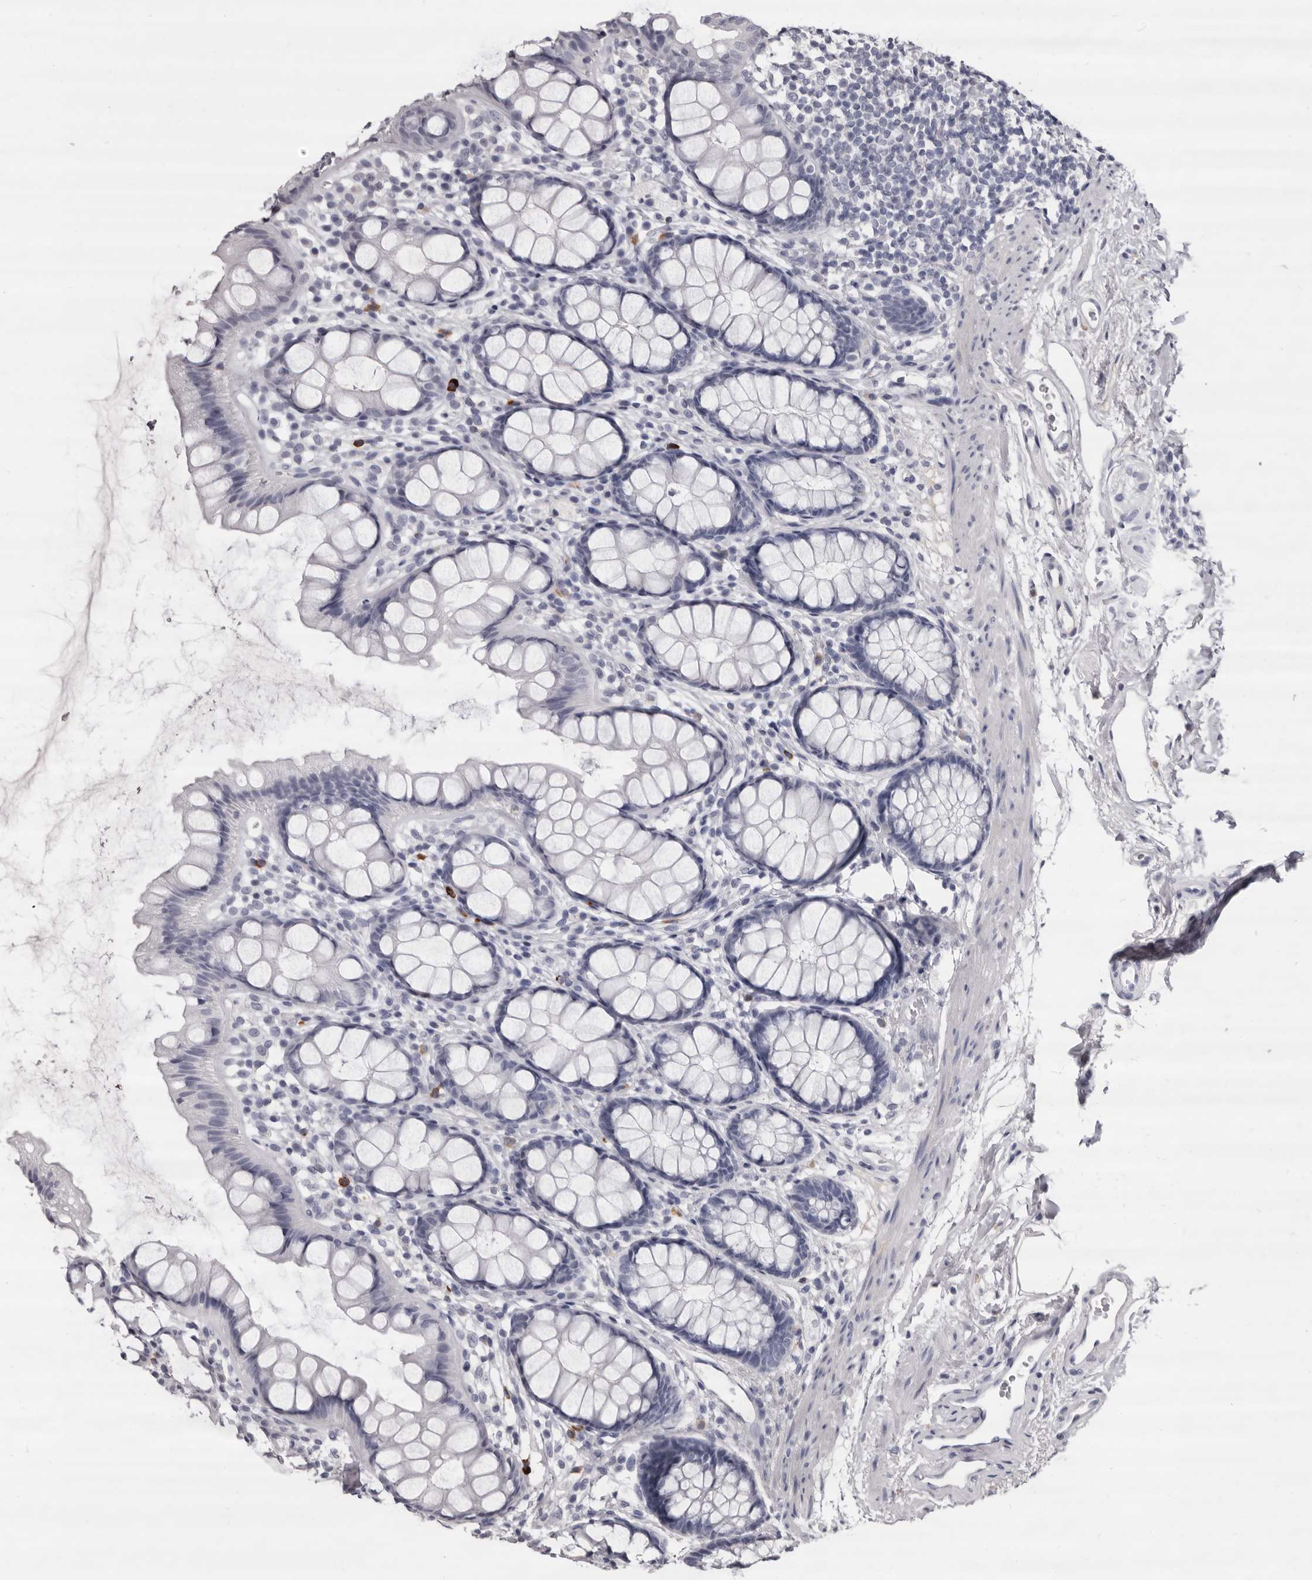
{"staining": {"intensity": "negative", "quantity": "none", "location": "none"}, "tissue": "rectum", "cell_type": "Glandular cells", "image_type": "normal", "snomed": [{"axis": "morphology", "description": "Normal tissue, NOS"}, {"axis": "topography", "description": "Rectum"}], "caption": "High power microscopy histopathology image of an IHC image of normal rectum, revealing no significant expression in glandular cells. Nuclei are stained in blue.", "gene": "GZMH", "patient": {"sex": "female", "age": 65}}